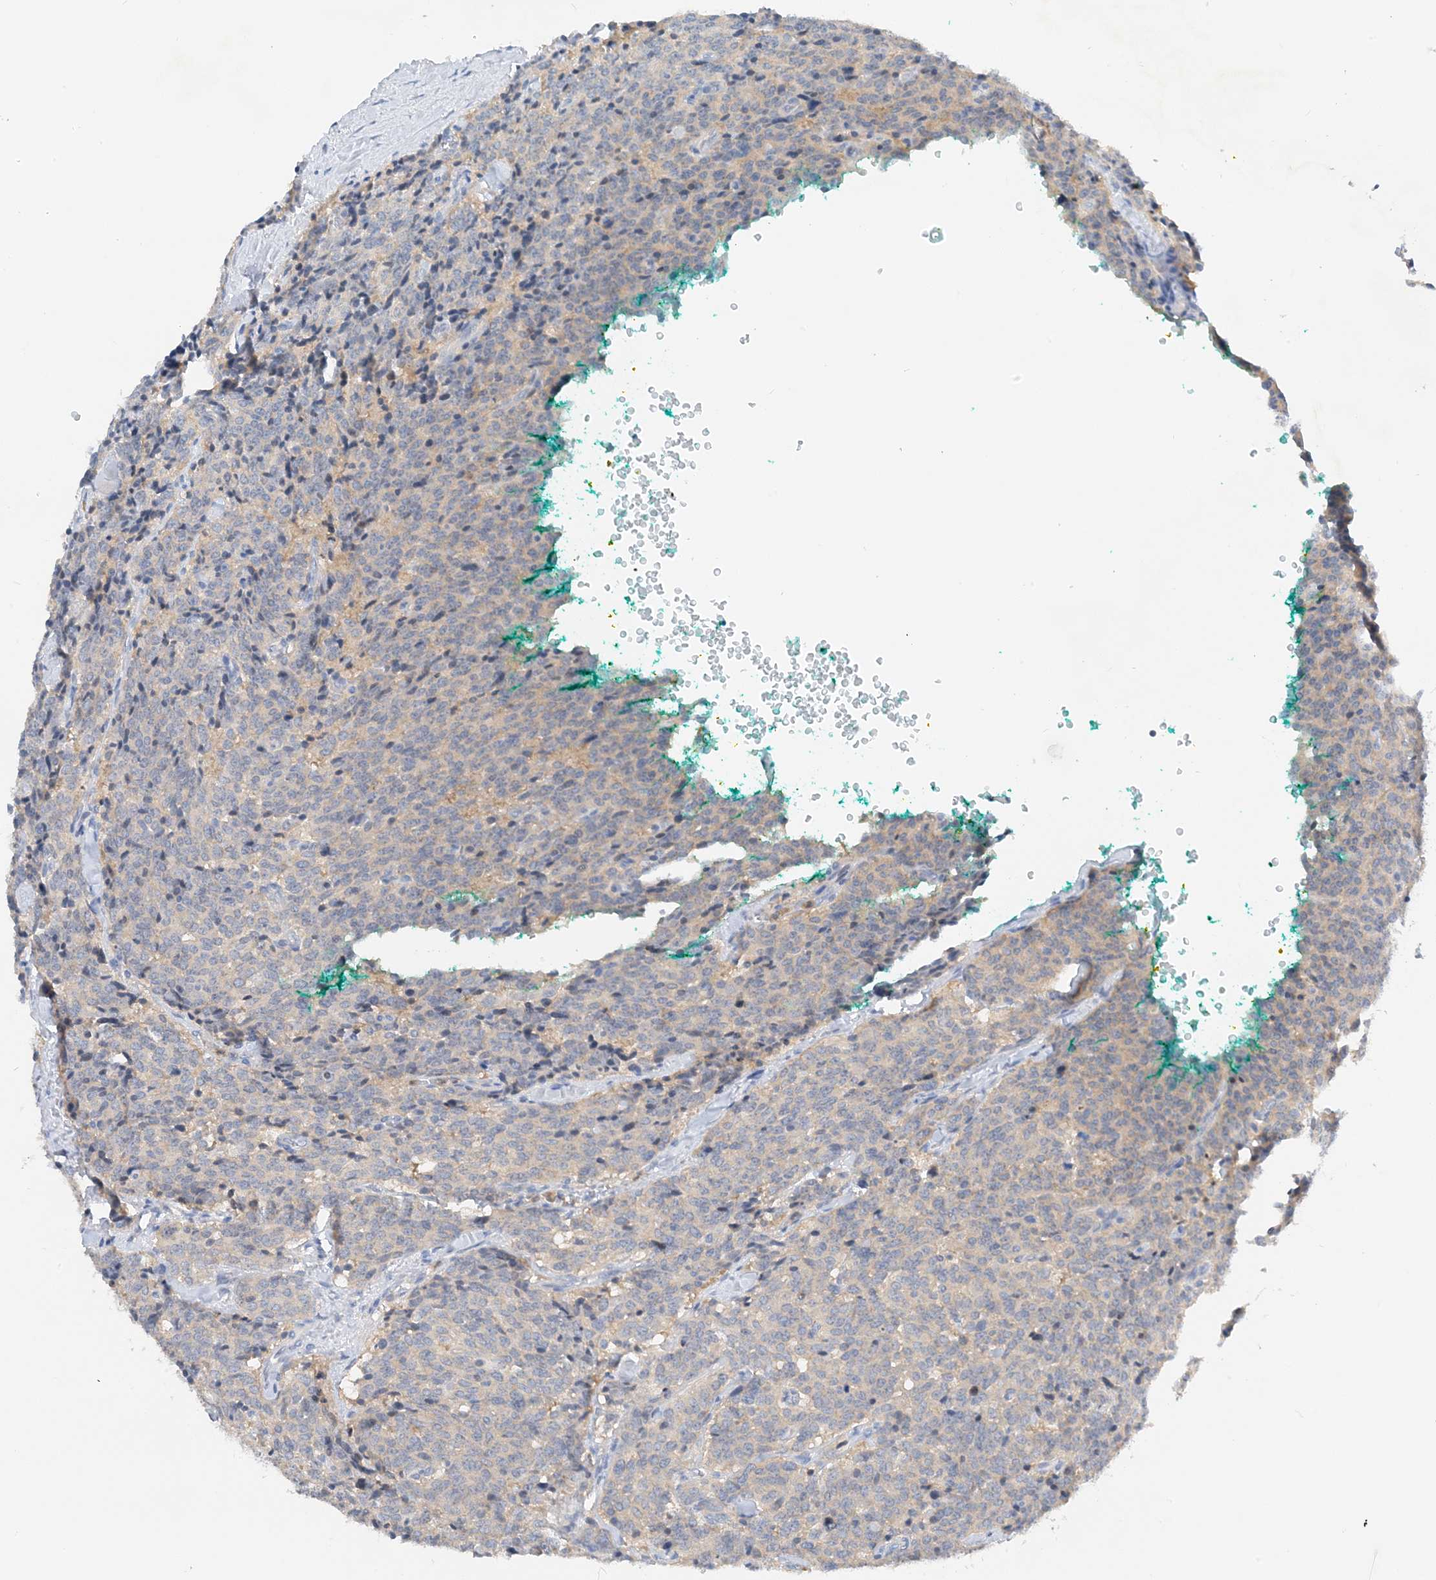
{"staining": {"intensity": "negative", "quantity": "none", "location": "none"}, "tissue": "carcinoid", "cell_type": "Tumor cells", "image_type": "cancer", "snomed": [{"axis": "morphology", "description": "Carcinoid, malignant, NOS"}, {"axis": "topography", "description": "Lung"}], "caption": "Tumor cells are negative for protein expression in human carcinoid.", "gene": "KIFBP", "patient": {"sex": "female", "age": 46}}